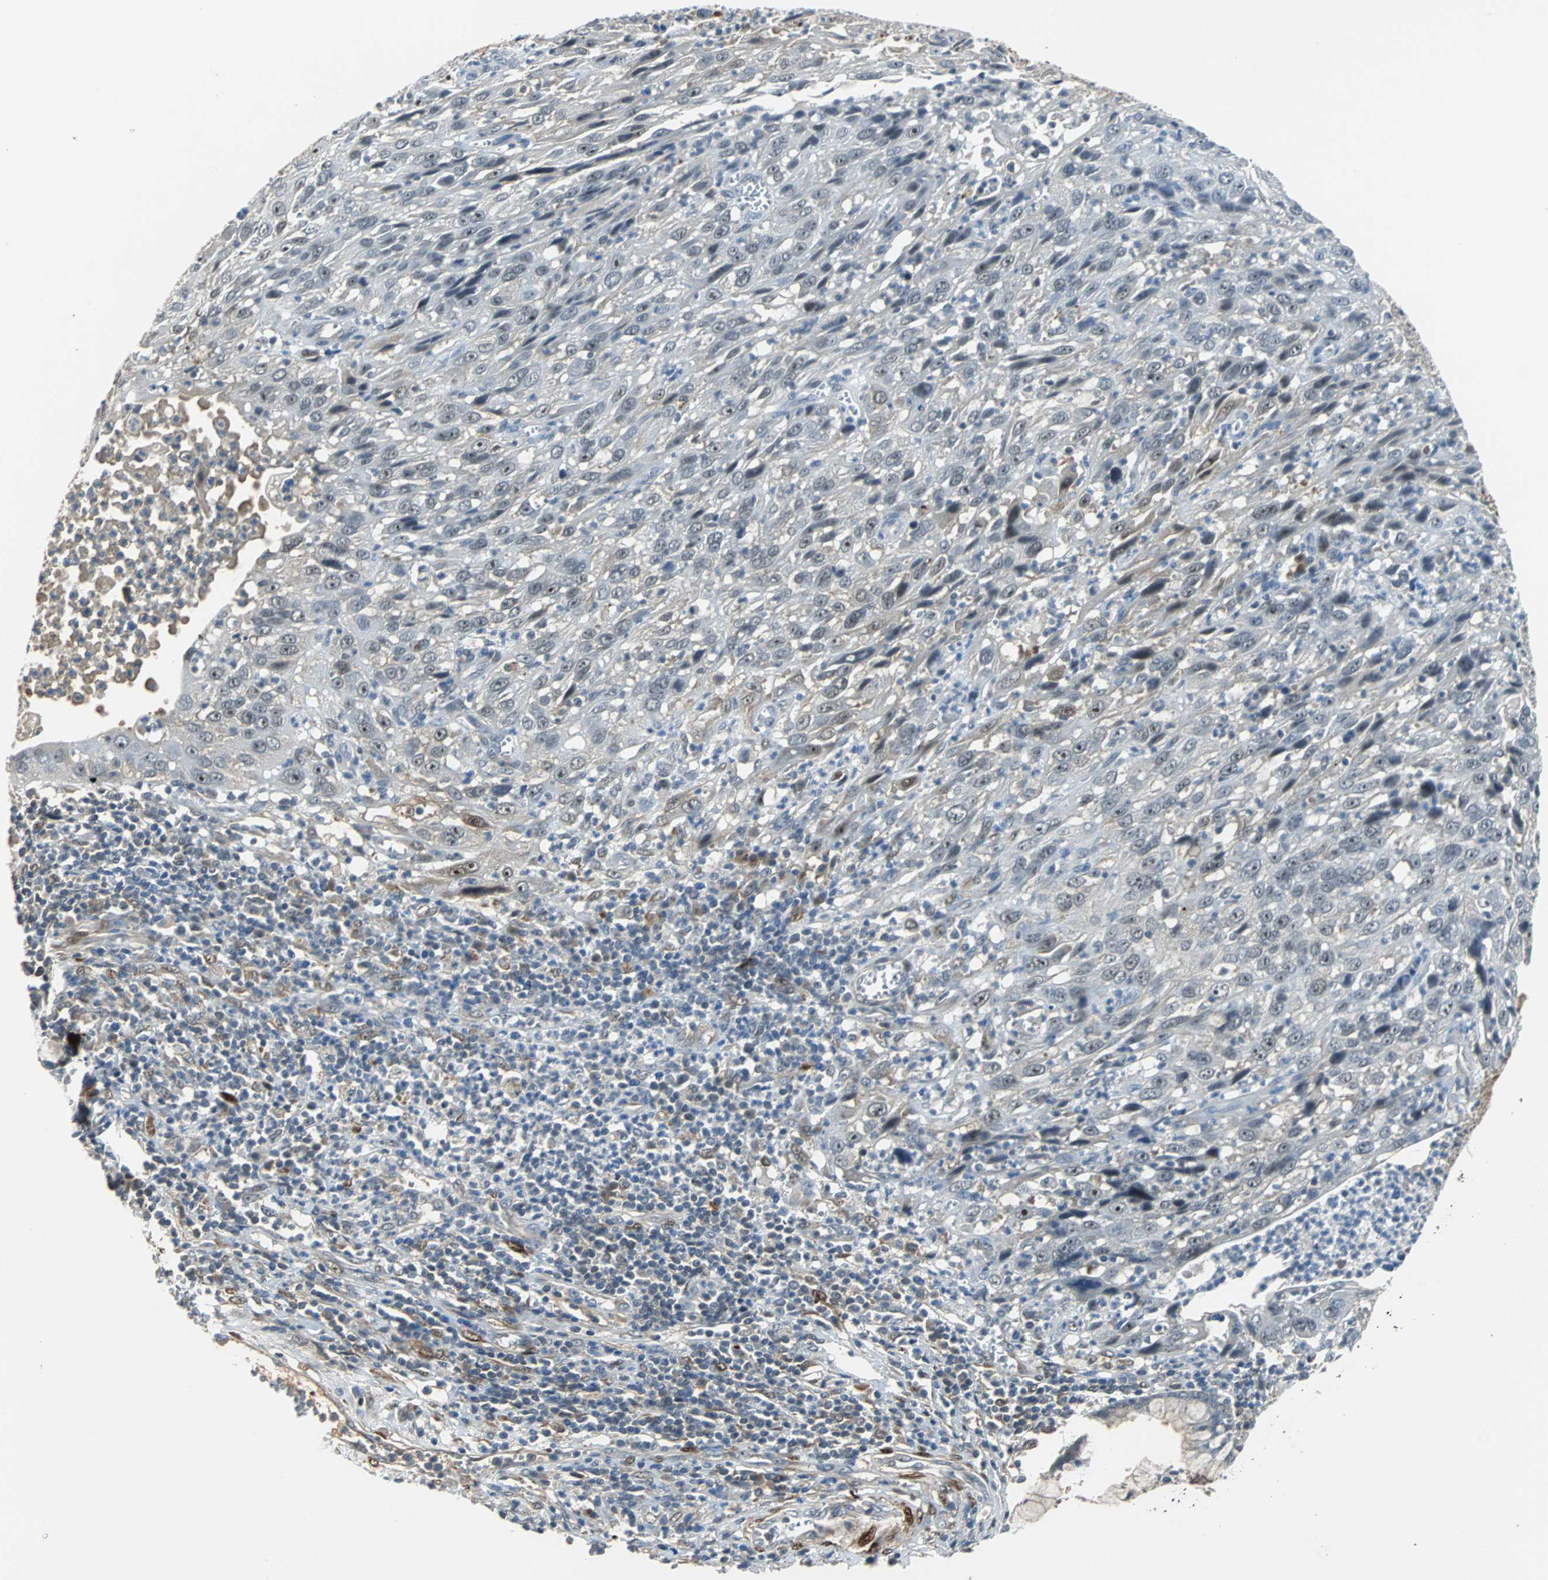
{"staining": {"intensity": "moderate", "quantity": "25%-75%", "location": "cytoplasmic/membranous,nuclear"}, "tissue": "cervical cancer", "cell_type": "Tumor cells", "image_type": "cancer", "snomed": [{"axis": "morphology", "description": "Squamous cell carcinoma, NOS"}, {"axis": "topography", "description": "Cervix"}], "caption": "Tumor cells demonstrate medium levels of moderate cytoplasmic/membranous and nuclear expression in approximately 25%-75% of cells in human squamous cell carcinoma (cervical).", "gene": "FHL2", "patient": {"sex": "female", "age": 32}}